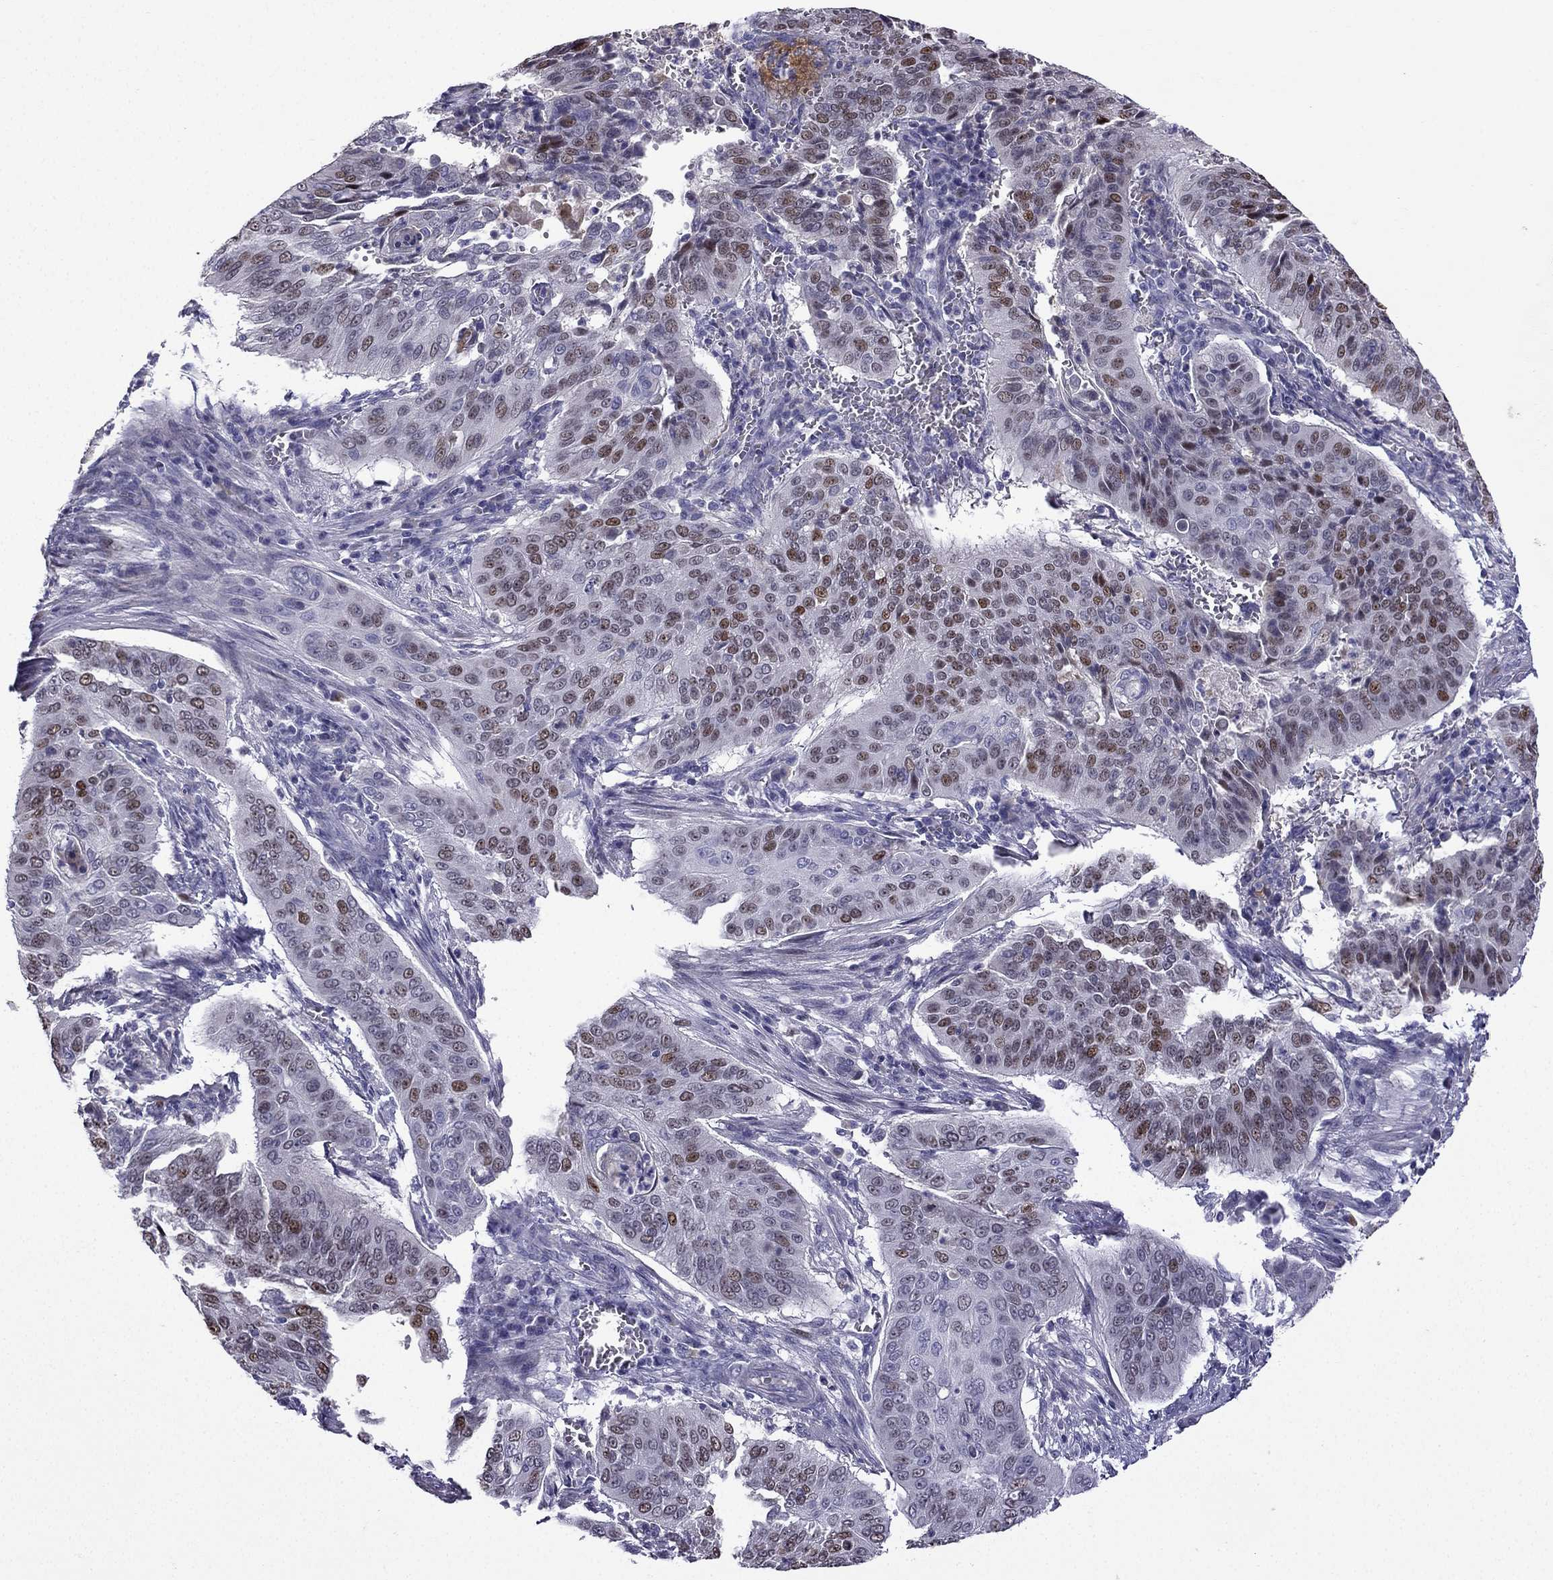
{"staining": {"intensity": "moderate", "quantity": "25%-75%", "location": "nuclear"}, "tissue": "cervical cancer", "cell_type": "Tumor cells", "image_type": "cancer", "snomed": [{"axis": "morphology", "description": "Squamous cell carcinoma, NOS"}, {"axis": "topography", "description": "Cervix"}], "caption": "The photomicrograph reveals a brown stain indicating the presence of a protein in the nuclear of tumor cells in cervical cancer (squamous cell carcinoma). (Brightfield microscopy of DAB IHC at high magnification).", "gene": "UHRF1", "patient": {"sex": "female", "age": 39}}